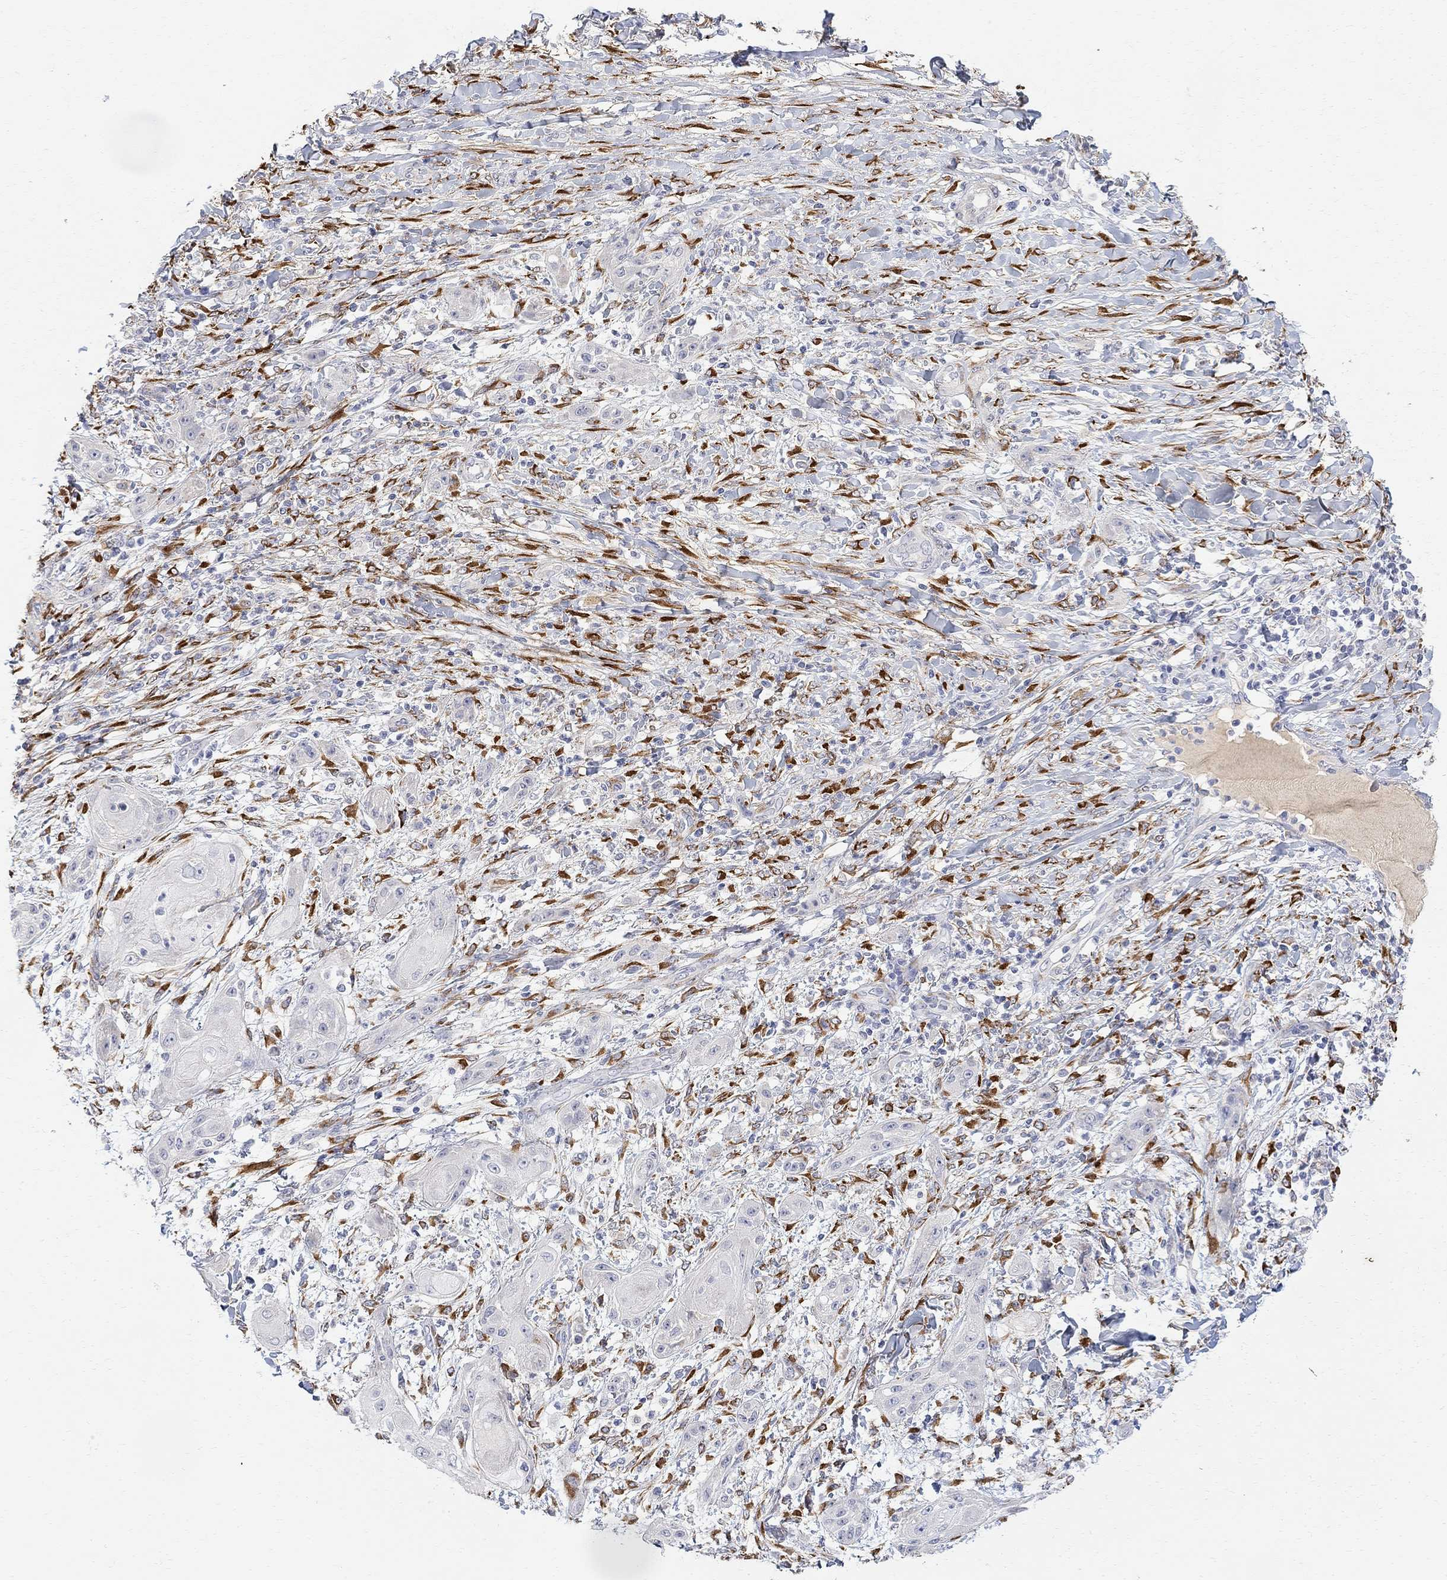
{"staining": {"intensity": "negative", "quantity": "none", "location": "none"}, "tissue": "skin cancer", "cell_type": "Tumor cells", "image_type": "cancer", "snomed": [{"axis": "morphology", "description": "Squamous cell carcinoma, NOS"}, {"axis": "topography", "description": "Skin"}], "caption": "High power microscopy histopathology image of an IHC micrograph of skin squamous cell carcinoma, revealing no significant expression in tumor cells.", "gene": "FNDC5", "patient": {"sex": "male", "age": 62}}